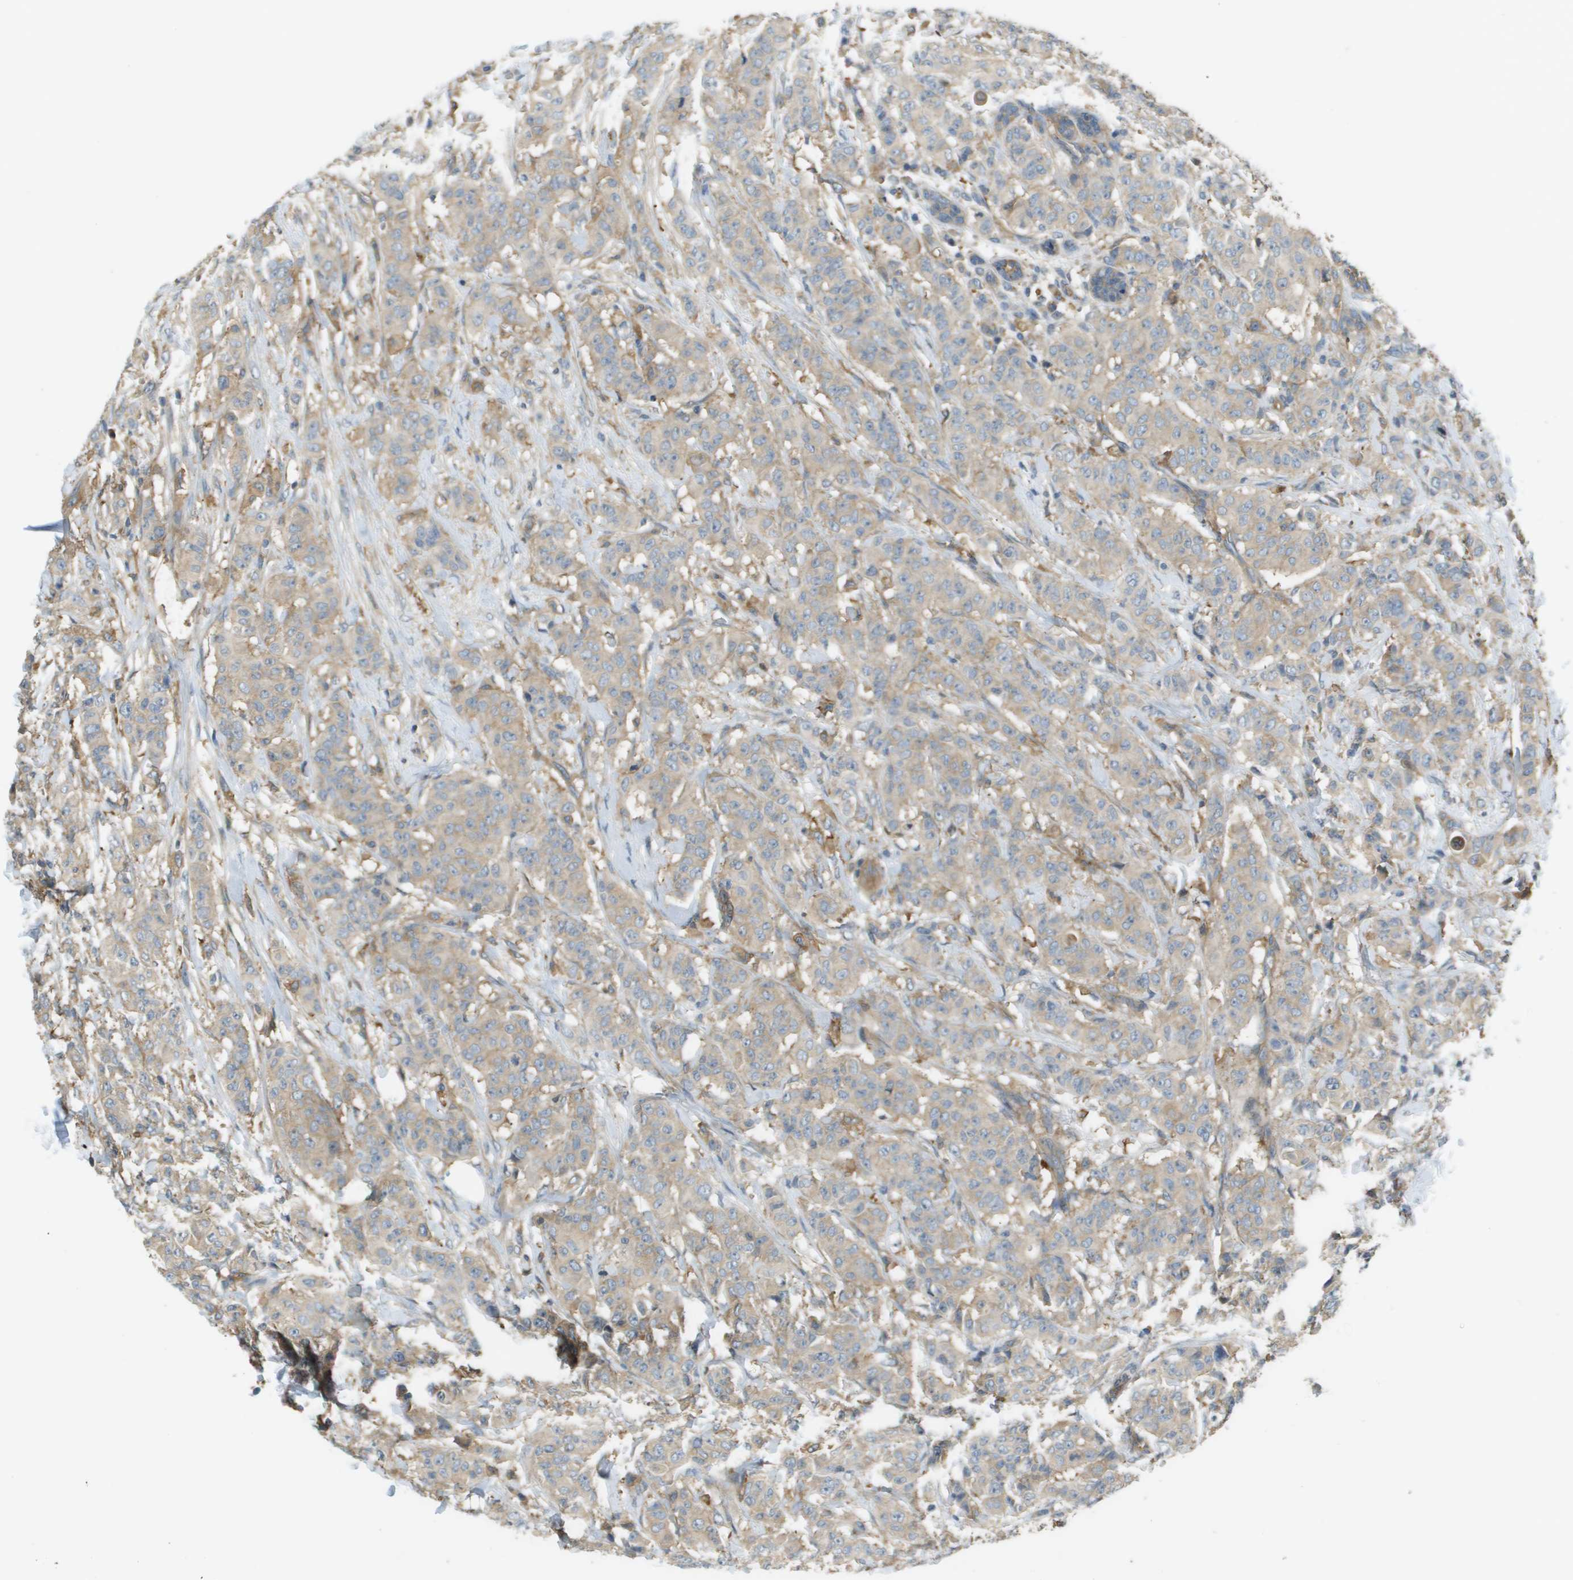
{"staining": {"intensity": "weak", "quantity": ">75%", "location": "cytoplasmic/membranous"}, "tissue": "breast cancer", "cell_type": "Tumor cells", "image_type": "cancer", "snomed": [{"axis": "morphology", "description": "Normal tissue, NOS"}, {"axis": "morphology", "description": "Duct carcinoma"}, {"axis": "topography", "description": "Breast"}], "caption": "Breast infiltrating ductal carcinoma tissue exhibits weak cytoplasmic/membranous staining in about >75% of tumor cells", "gene": "CORO1B", "patient": {"sex": "female", "age": 40}}